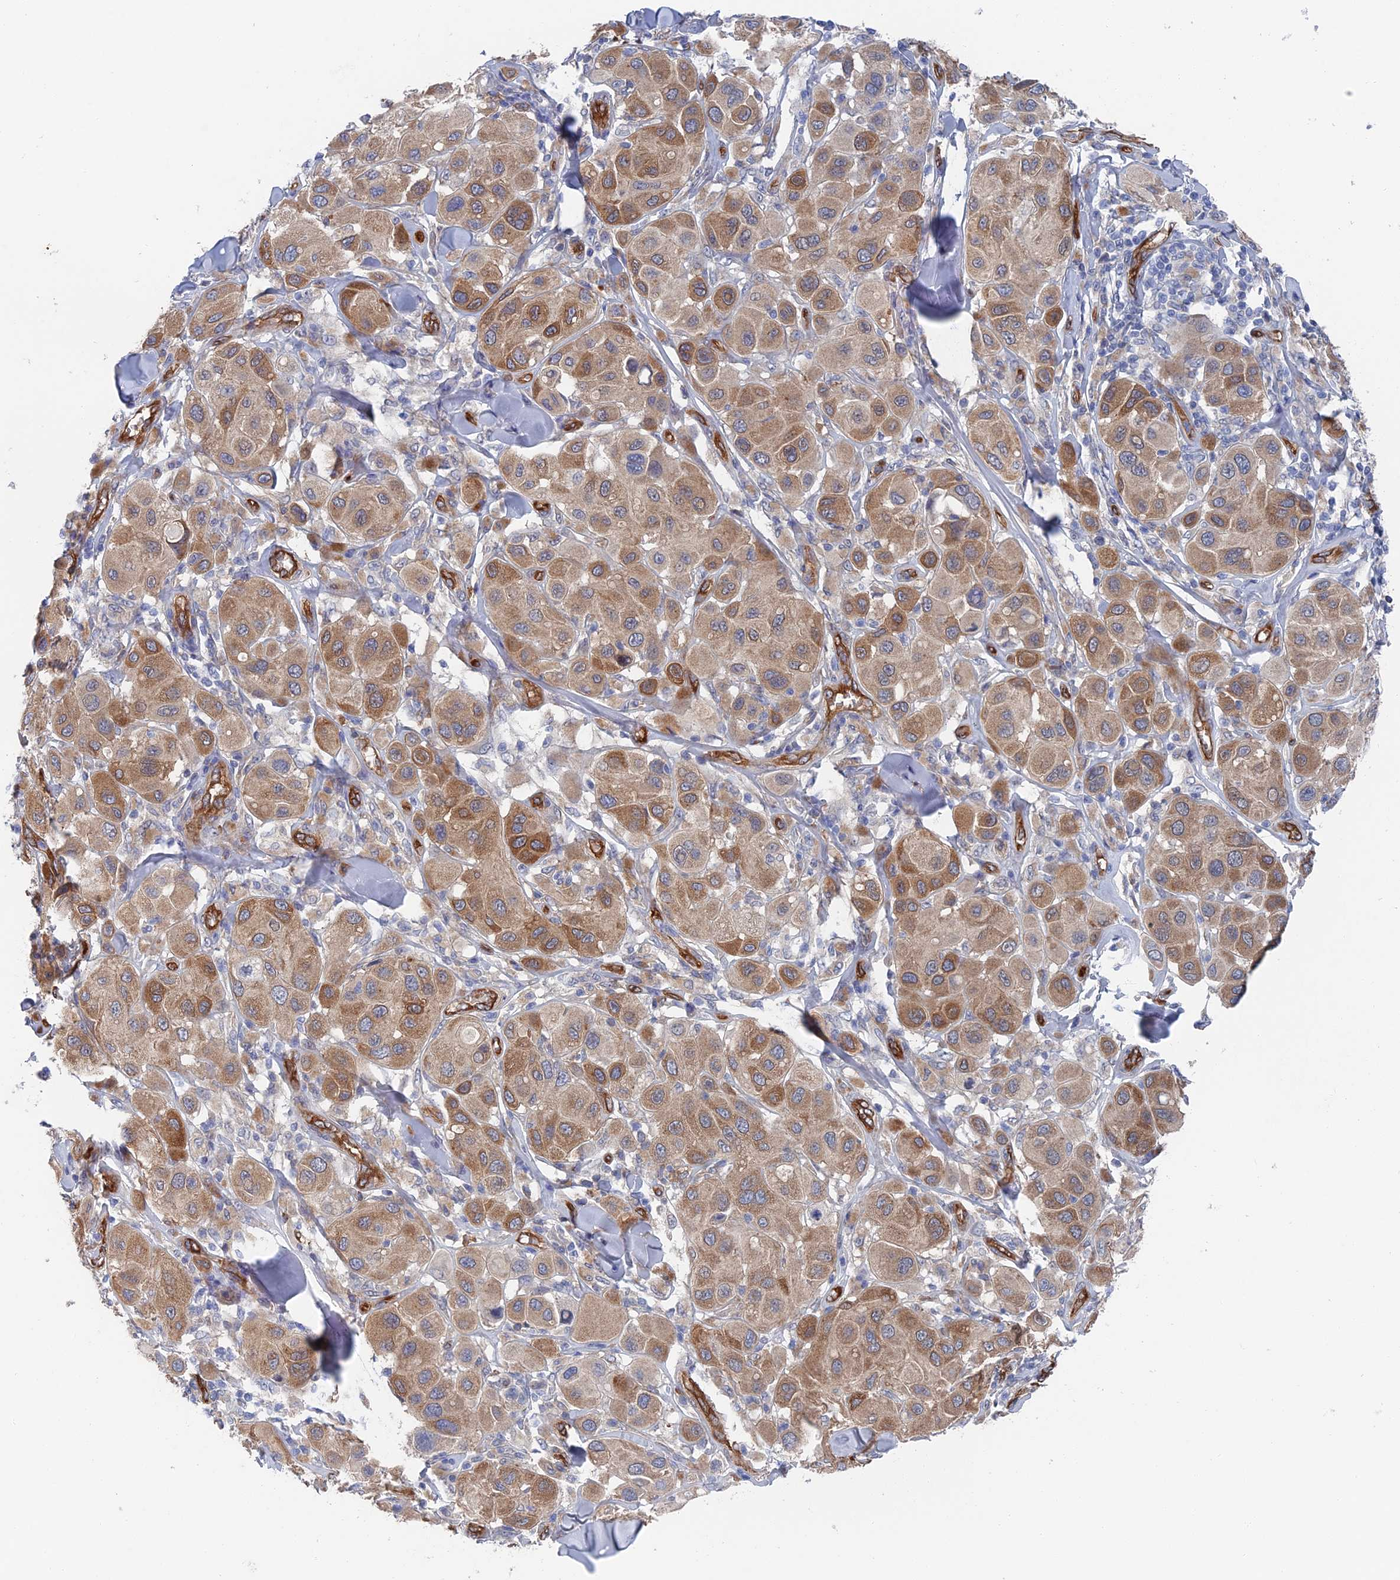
{"staining": {"intensity": "moderate", "quantity": ">75%", "location": "cytoplasmic/membranous"}, "tissue": "melanoma", "cell_type": "Tumor cells", "image_type": "cancer", "snomed": [{"axis": "morphology", "description": "Malignant melanoma, Metastatic site"}, {"axis": "topography", "description": "Skin"}], "caption": "The image demonstrates a brown stain indicating the presence of a protein in the cytoplasmic/membranous of tumor cells in malignant melanoma (metastatic site). (DAB IHC with brightfield microscopy, high magnification).", "gene": "ARAP3", "patient": {"sex": "male", "age": 41}}